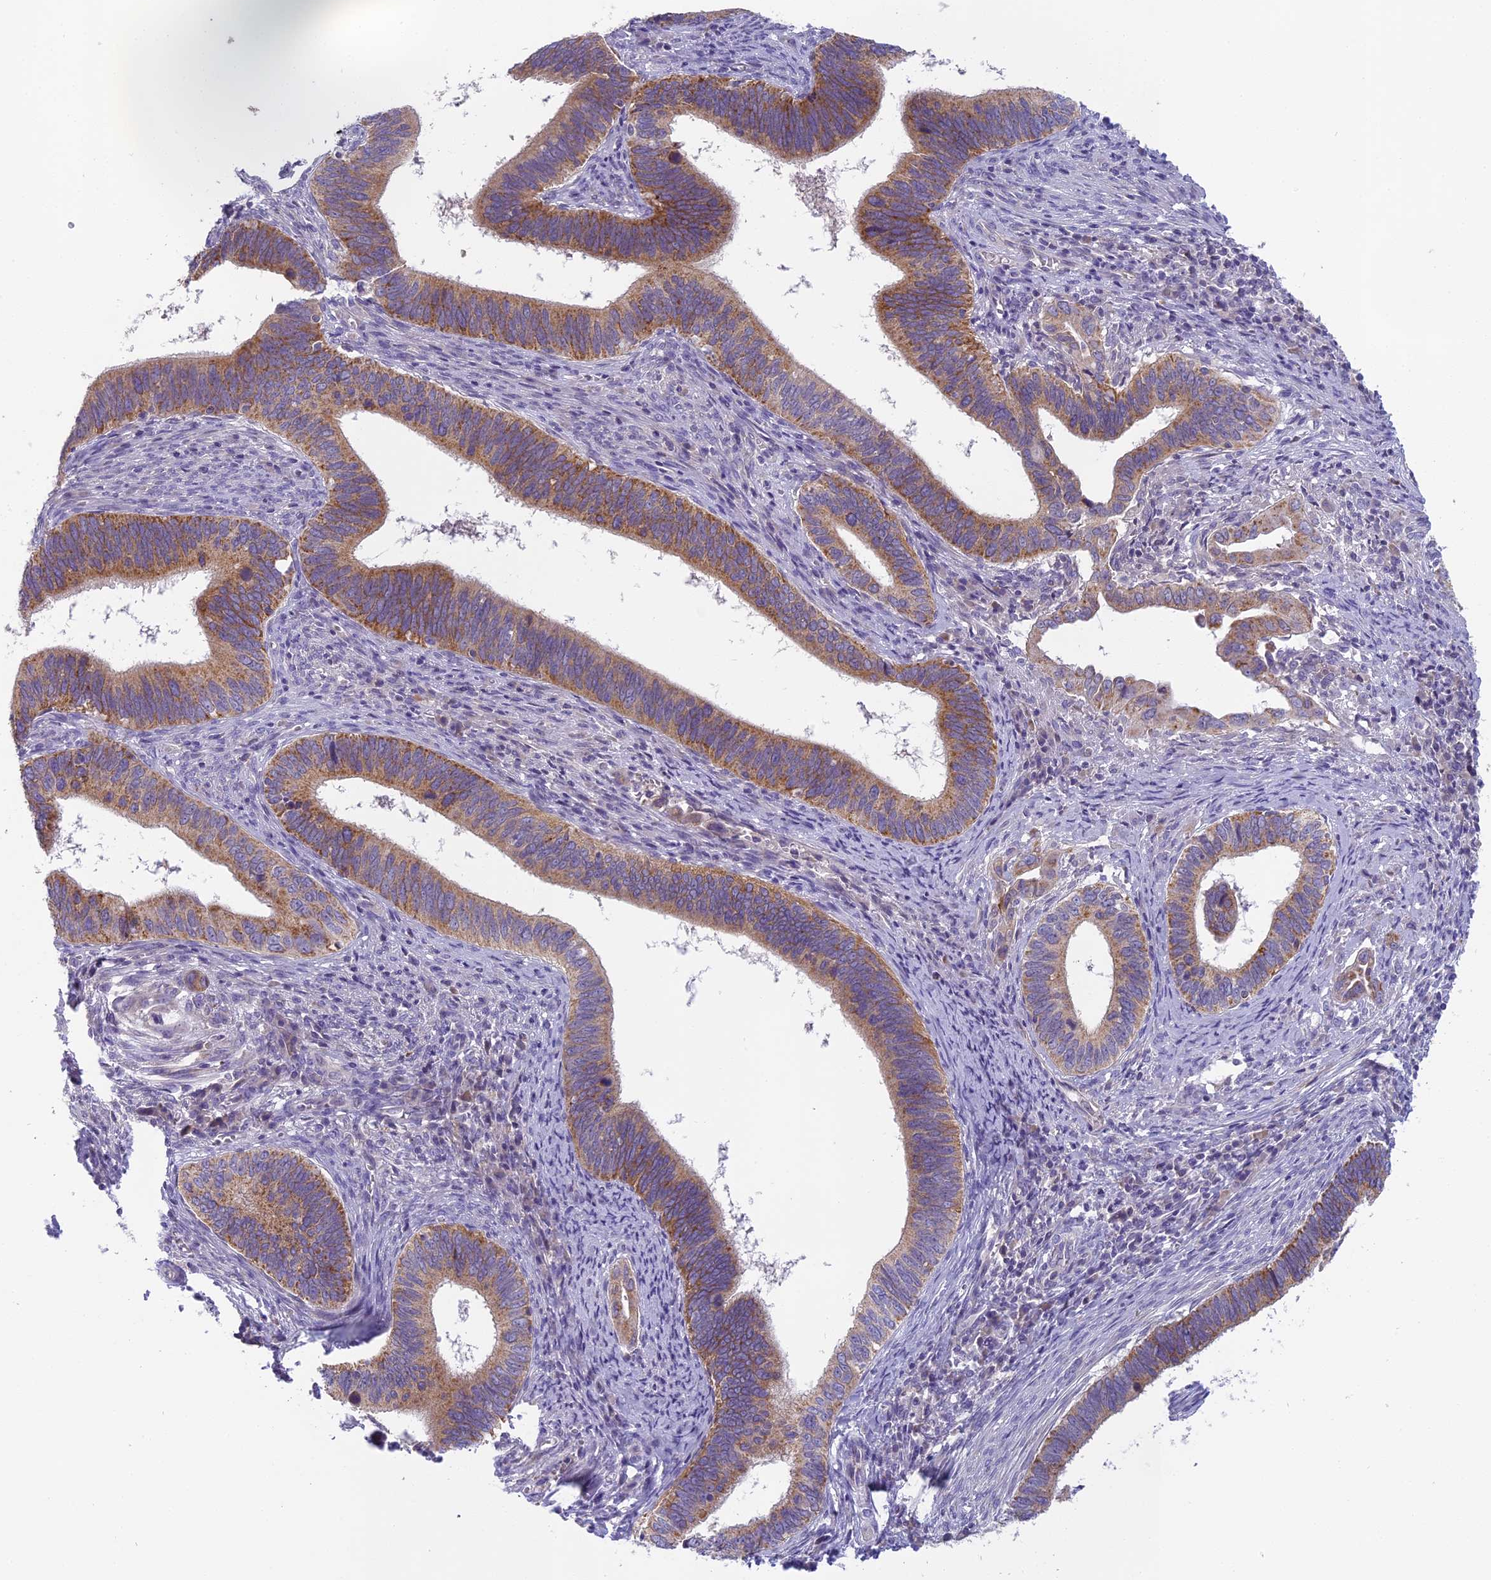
{"staining": {"intensity": "moderate", "quantity": ">75%", "location": "cytoplasmic/membranous"}, "tissue": "cervical cancer", "cell_type": "Tumor cells", "image_type": "cancer", "snomed": [{"axis": "morphology", "description": "Adenocarcinoma, NOS"}, {"axis": "topography", "description": "Cervix"}], "caption": "The micrograph exhibits a brown stain indicating the presence of a protein in the cytoplasmic/membranous of tumor cells in cervical cancer (adenocarcinoma).", "gene": "ARHGEF37", "patient": {"sex": "female", "age": 42}}